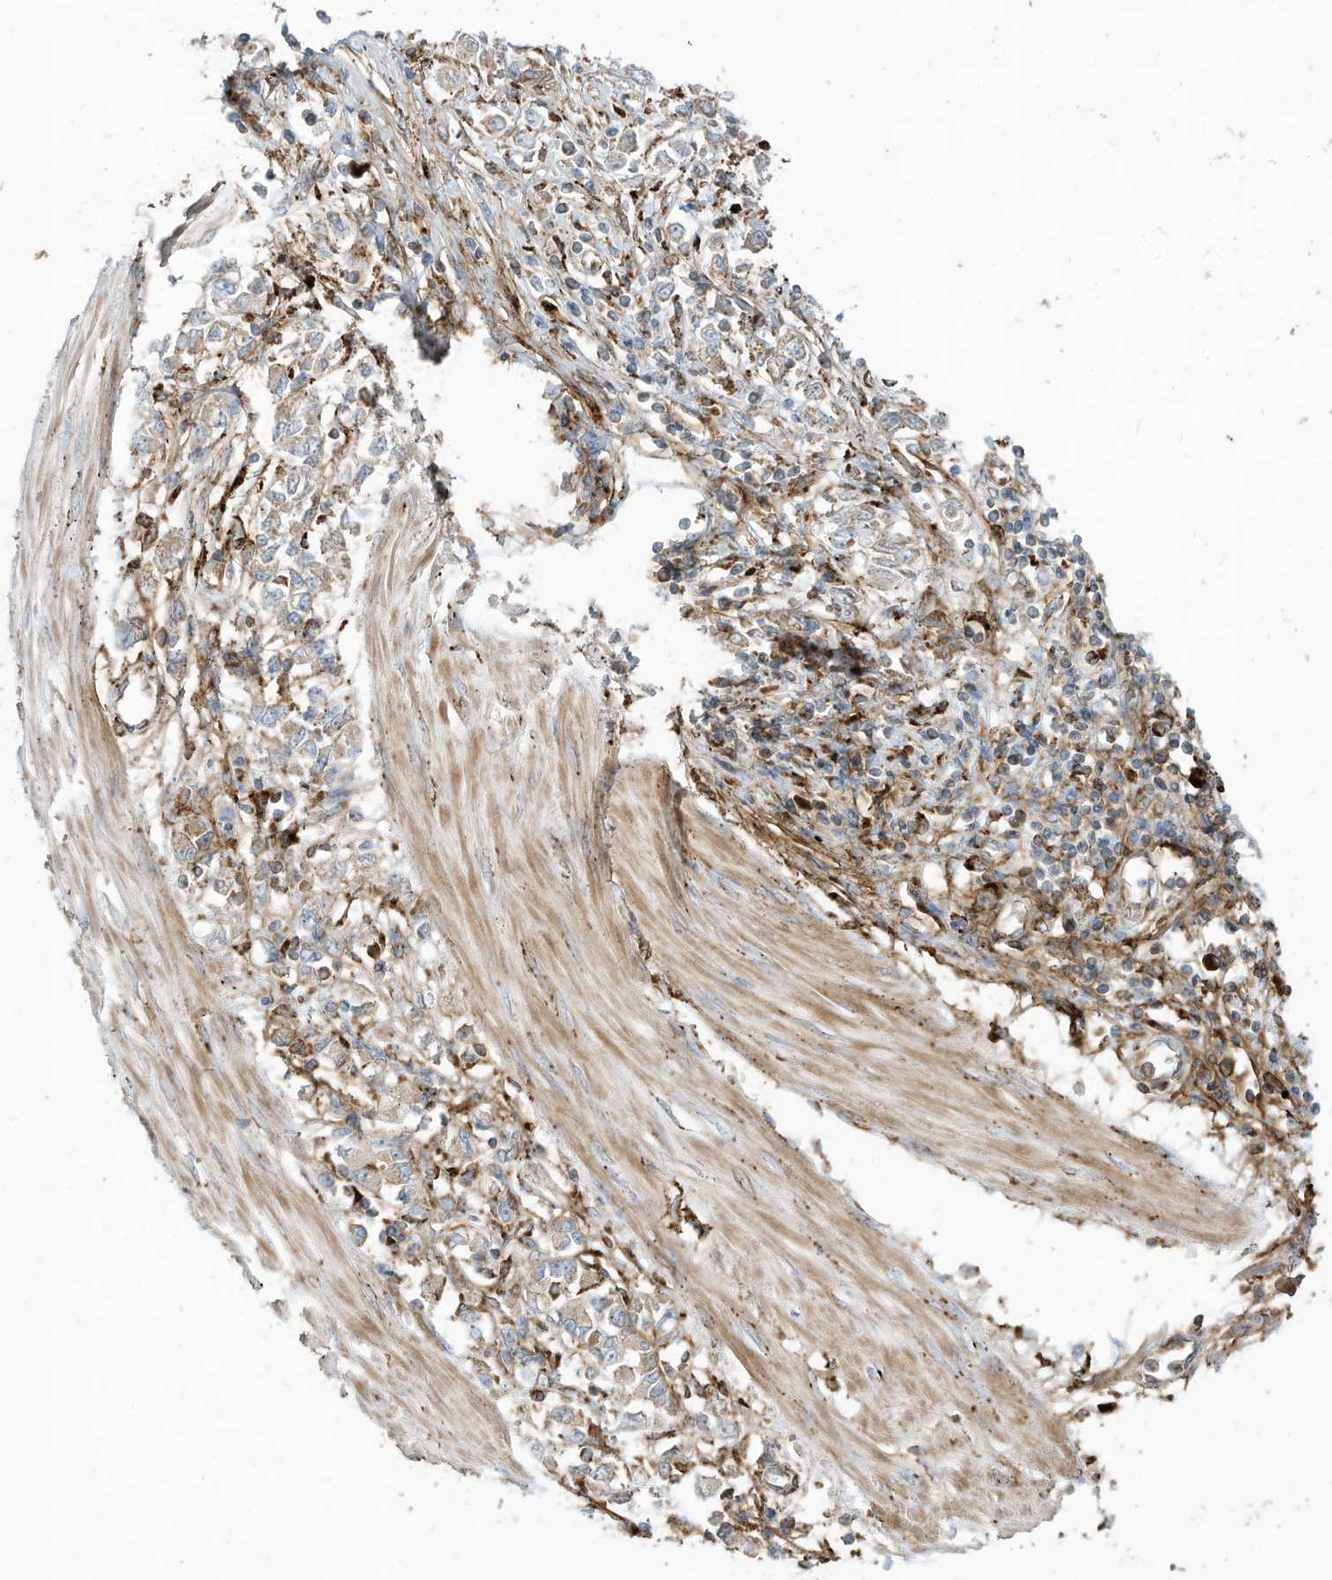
{"staining": {"intensity": "negative", "quantity": "none", "location": "none"}, "tissue": "stomach cancer", "cell_type": "Tumor cells", "image_type": "cancer", "snomed": [{"axis": "morphology", "description": "Adenocarcinoma, NOS"}, {"axis": "topography", "description": "Stomach"}], "caption": "Immunohistochemistry photomicrograph of neoplastic tissue: human stomach cancer stained with DAB (3,3'-diaminobenzidine) demonstrates no significant protein expression in tumor cells. Brightfield microscopy of immunohistochemistry (IHC) stained with DAB (brown) and hematoxylin (blue), captured at high magnification.", "gene": "TRNAU1AP", "patient": {"sex": "female", "age": 76}}